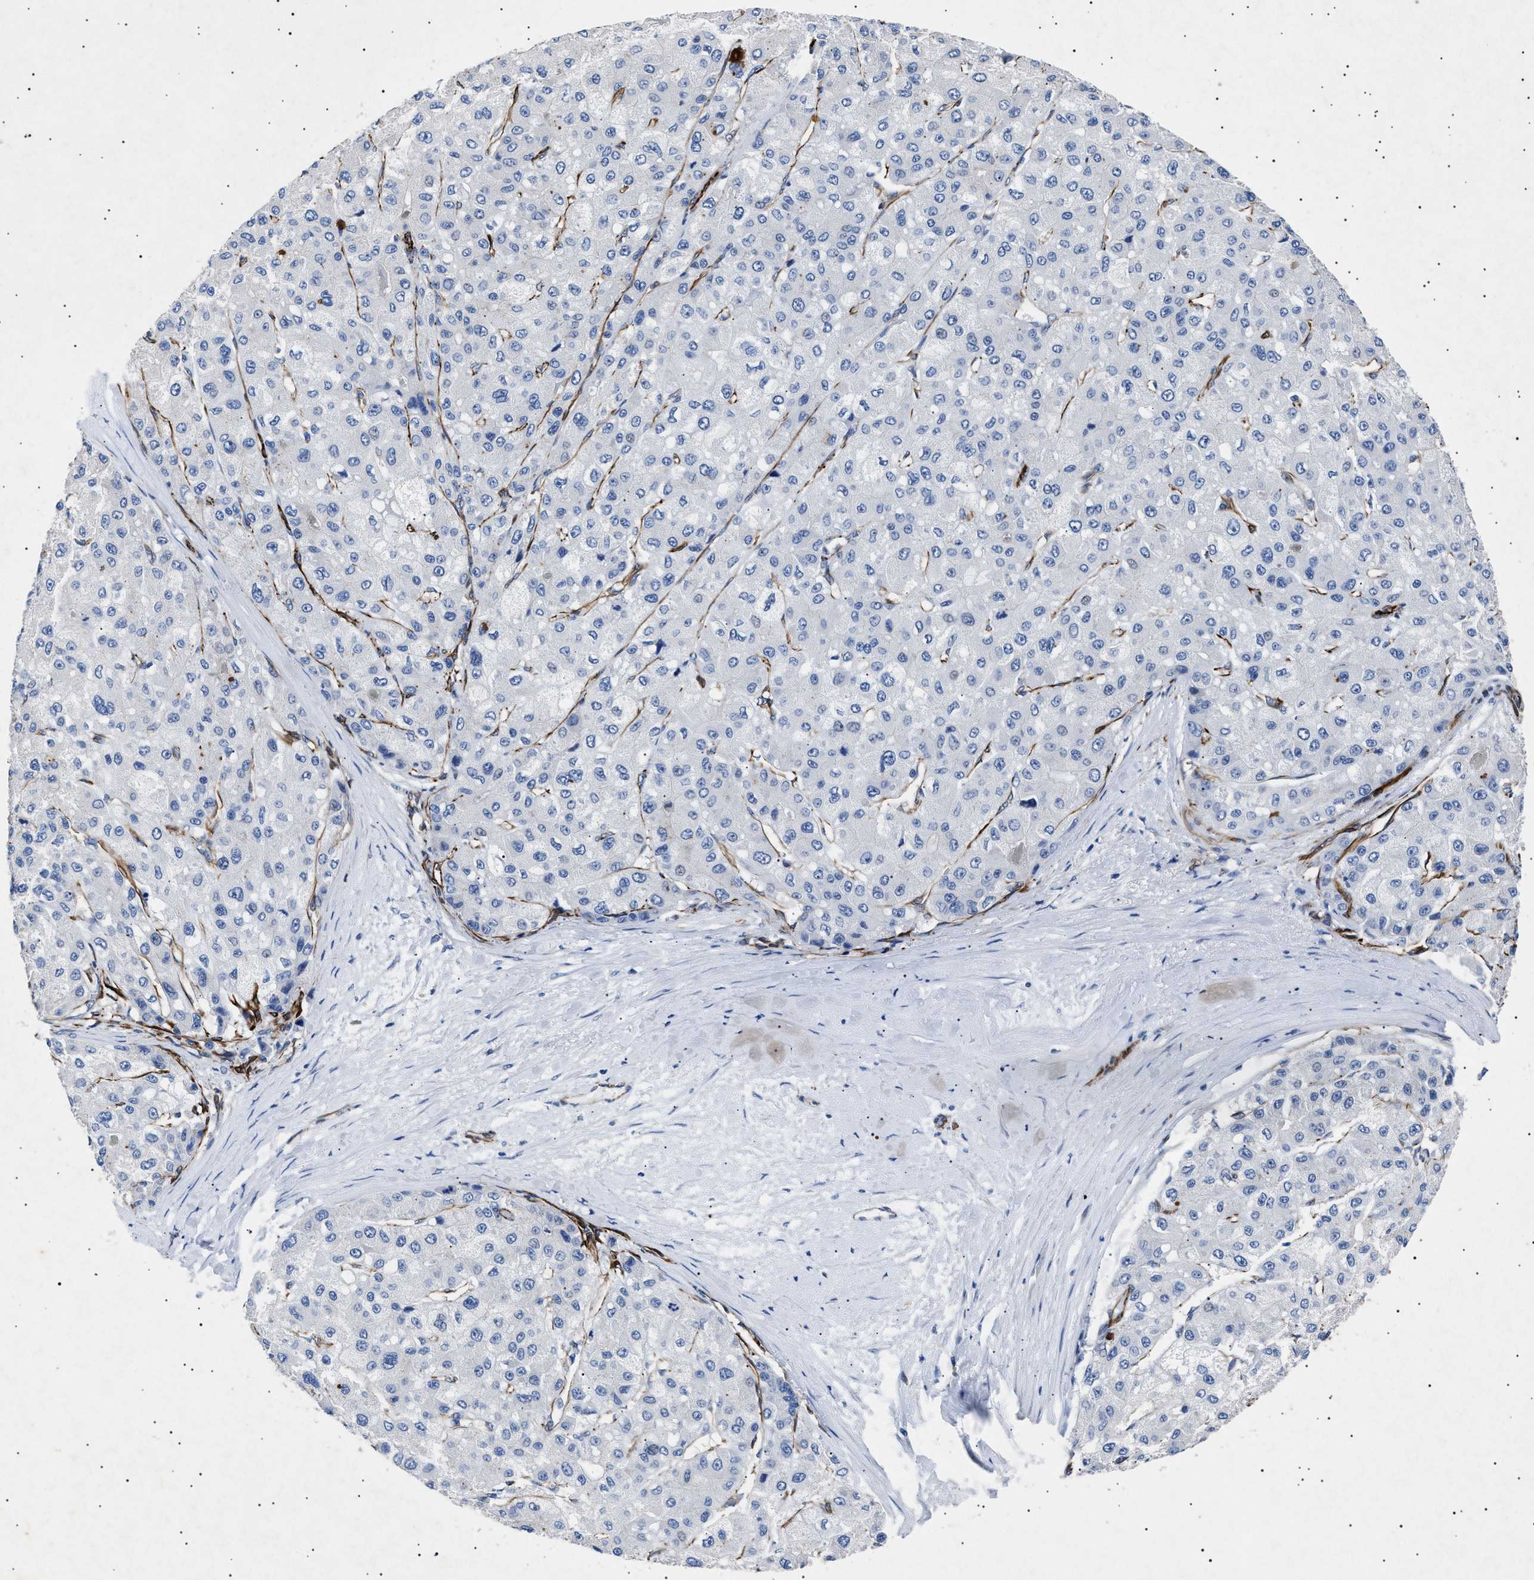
{"staining": {"intensity": "negative", "quantity": "none", "location": "none"}, "tissue": "liver cancer", "cell_type": "Tumor cells", "image_type": "cancer", "snomed": [{"axis": "morphology", "description": "Carcinoma, Hepatocellular, NOS"}, {"axis": "topography", "description": "Liver"}], "caption": "Immunohistochemical staining of human liver cancer (hepatocellular carcinoma) demonstrates no significant expression in tumor cells.", "gene": "OLFML2A", "patient": {"sex": "male", "age": 80}}